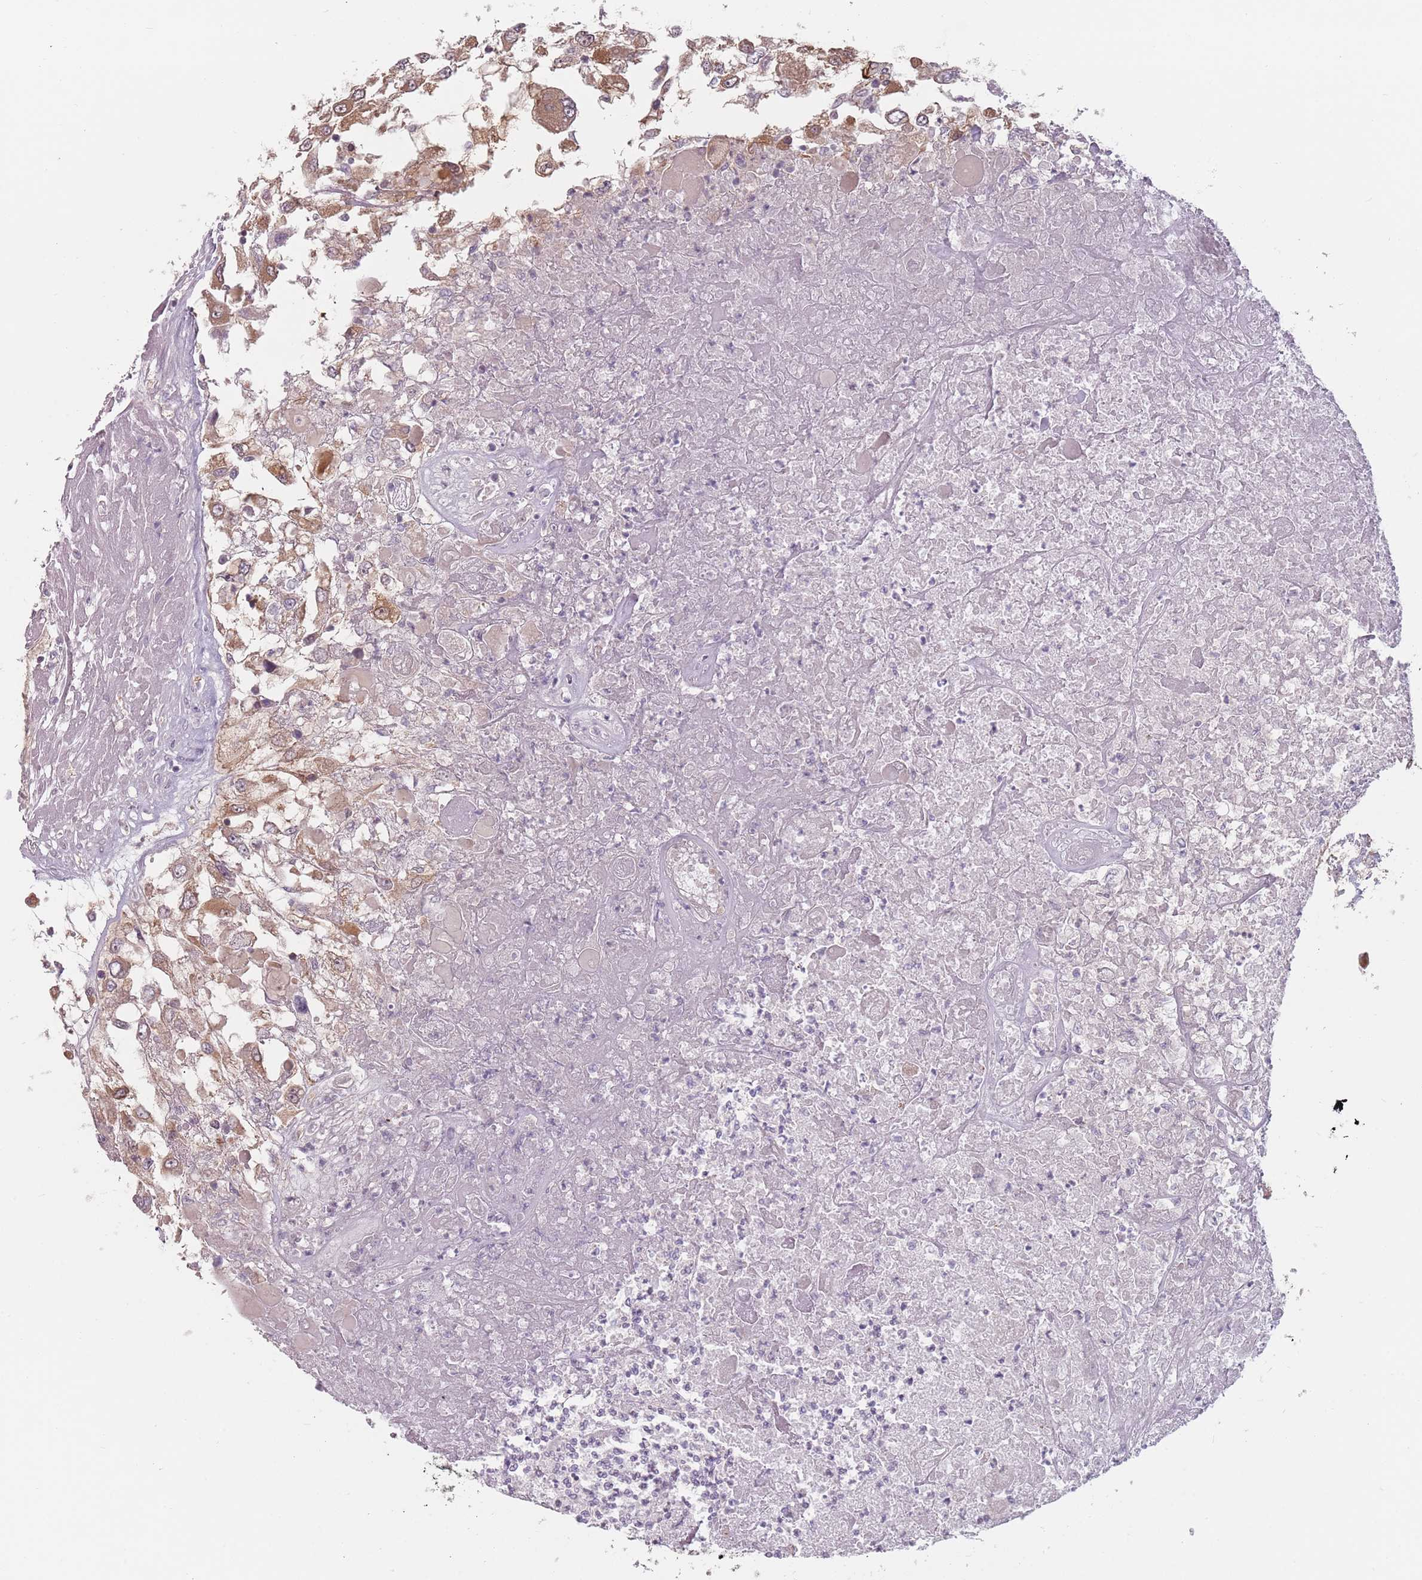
{"staining": {"intensity": "moderate", "quantity": "25%-75%", "location": "cytoplasmic/membranous"}, "tissue": "renal cancer", "cell_type": "Tumor cells", "image_type": "cancer", "snomed": [{"axis": "morphology", "description": "Adenocarcinoma, NOS"}, {"axis": "topography", "description": "Kidney"}], "caption": "Human adenocarcinoma (renal) stained for a protein (brown) reveals moderate cytoplasmic/membranous positive expression in about 25%-75% of tumor cells.", "gene": "NAXE", "patient": {"sex": "female", "age": 52}}